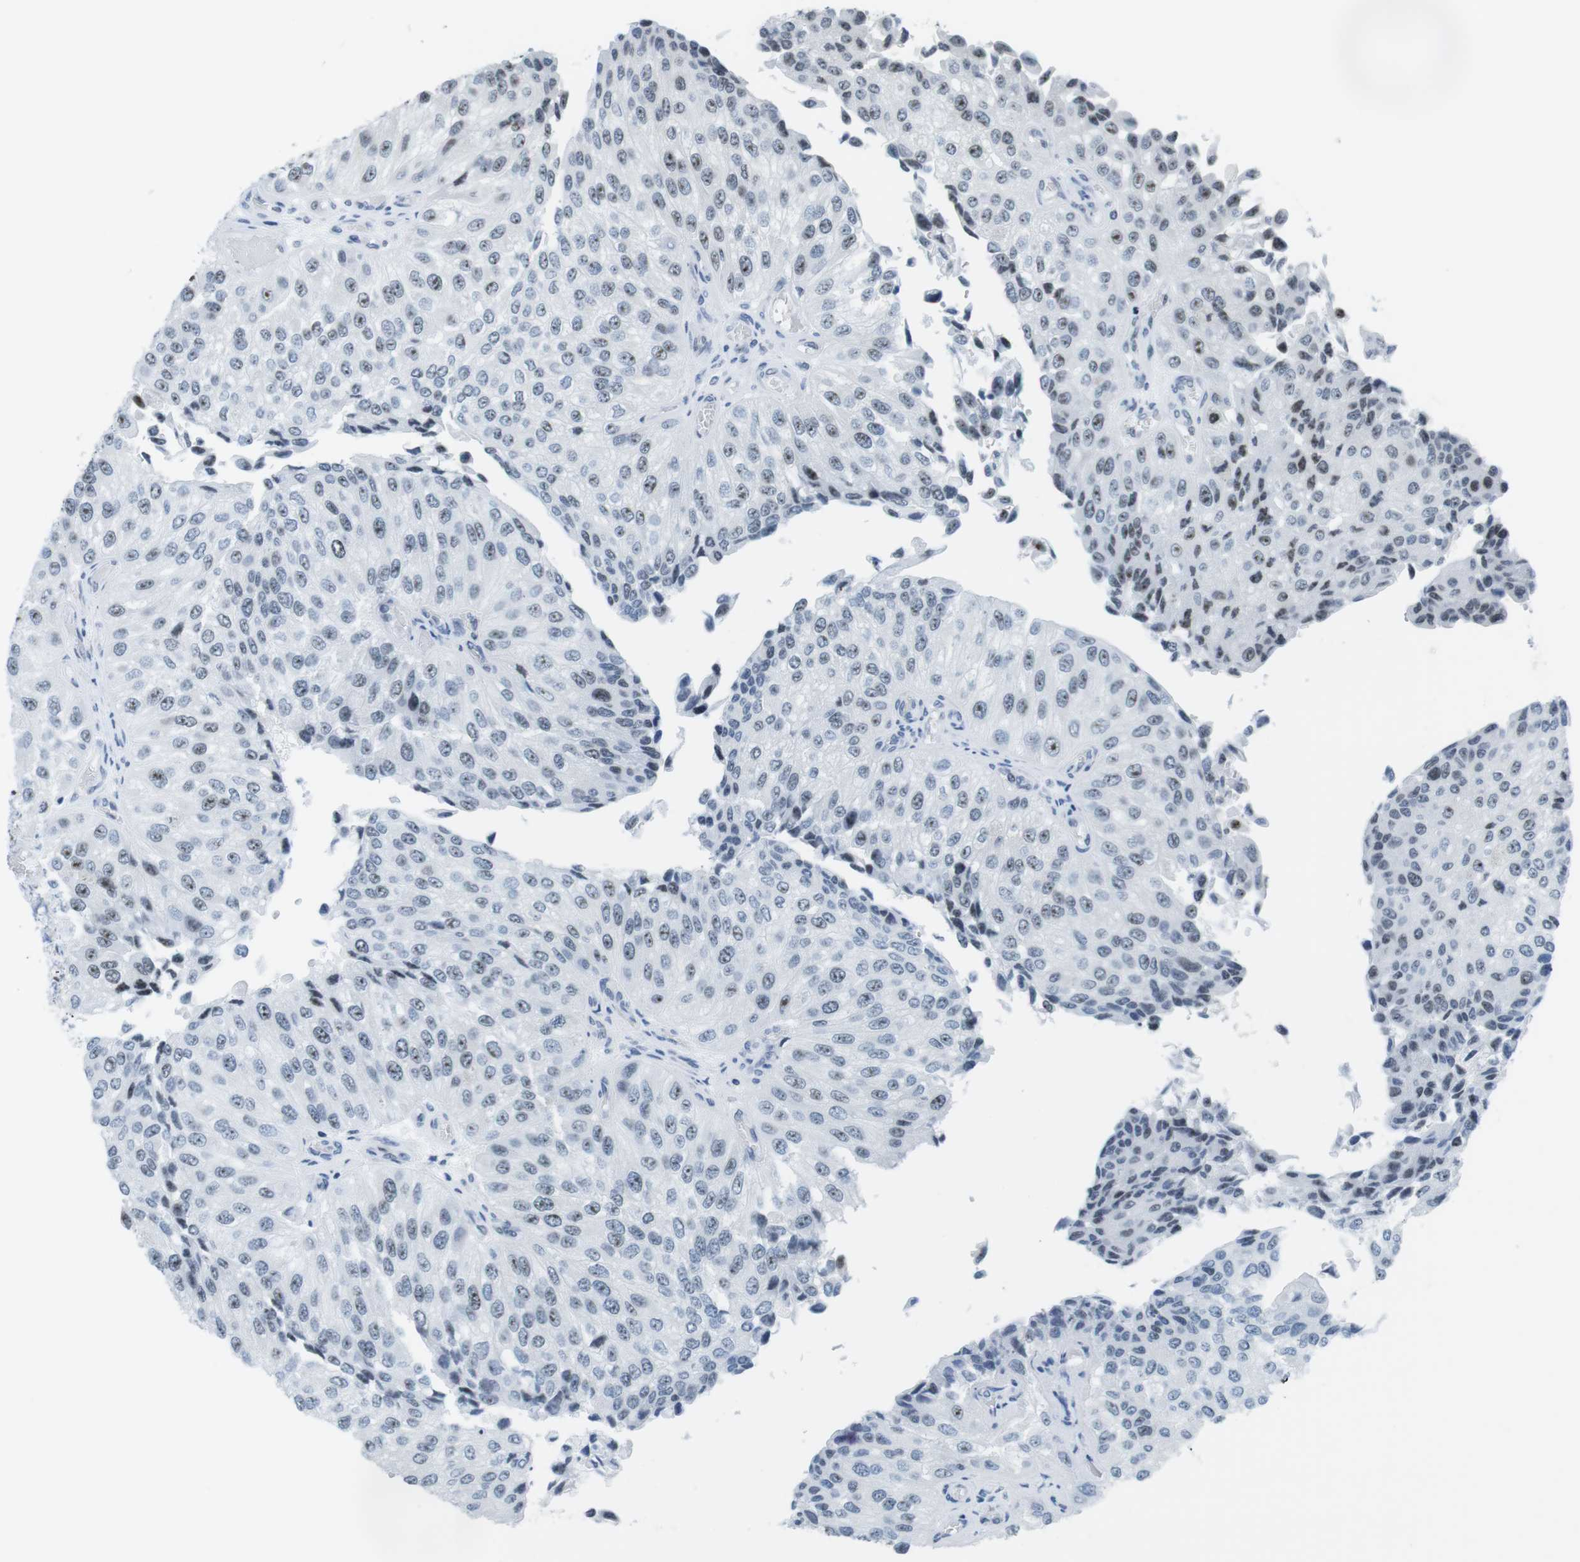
{"staining": {"intensity": "moderate", "quantity": "25%-75%", "location": "nuclear"}, "tissue": "urothelial cancer", "cell_type": "Tumor cells", "image_type": "cancer", "snomed": [{"axis": "morphology", "description": "Urothelial carcinoma, High grade"}, {"axis": "topography", "description": "Kidney"}, {"axis": "topography", "description": "Urinary bladder"}], "caption": "This histopathology image reveals immunohistochemistry staining of urothelial cancer, with medium moderate nuclear positivity in about 25%-75% of tumor cells.", "gene": "NIFK", "patient": {"sex": "male", "age": 77}}